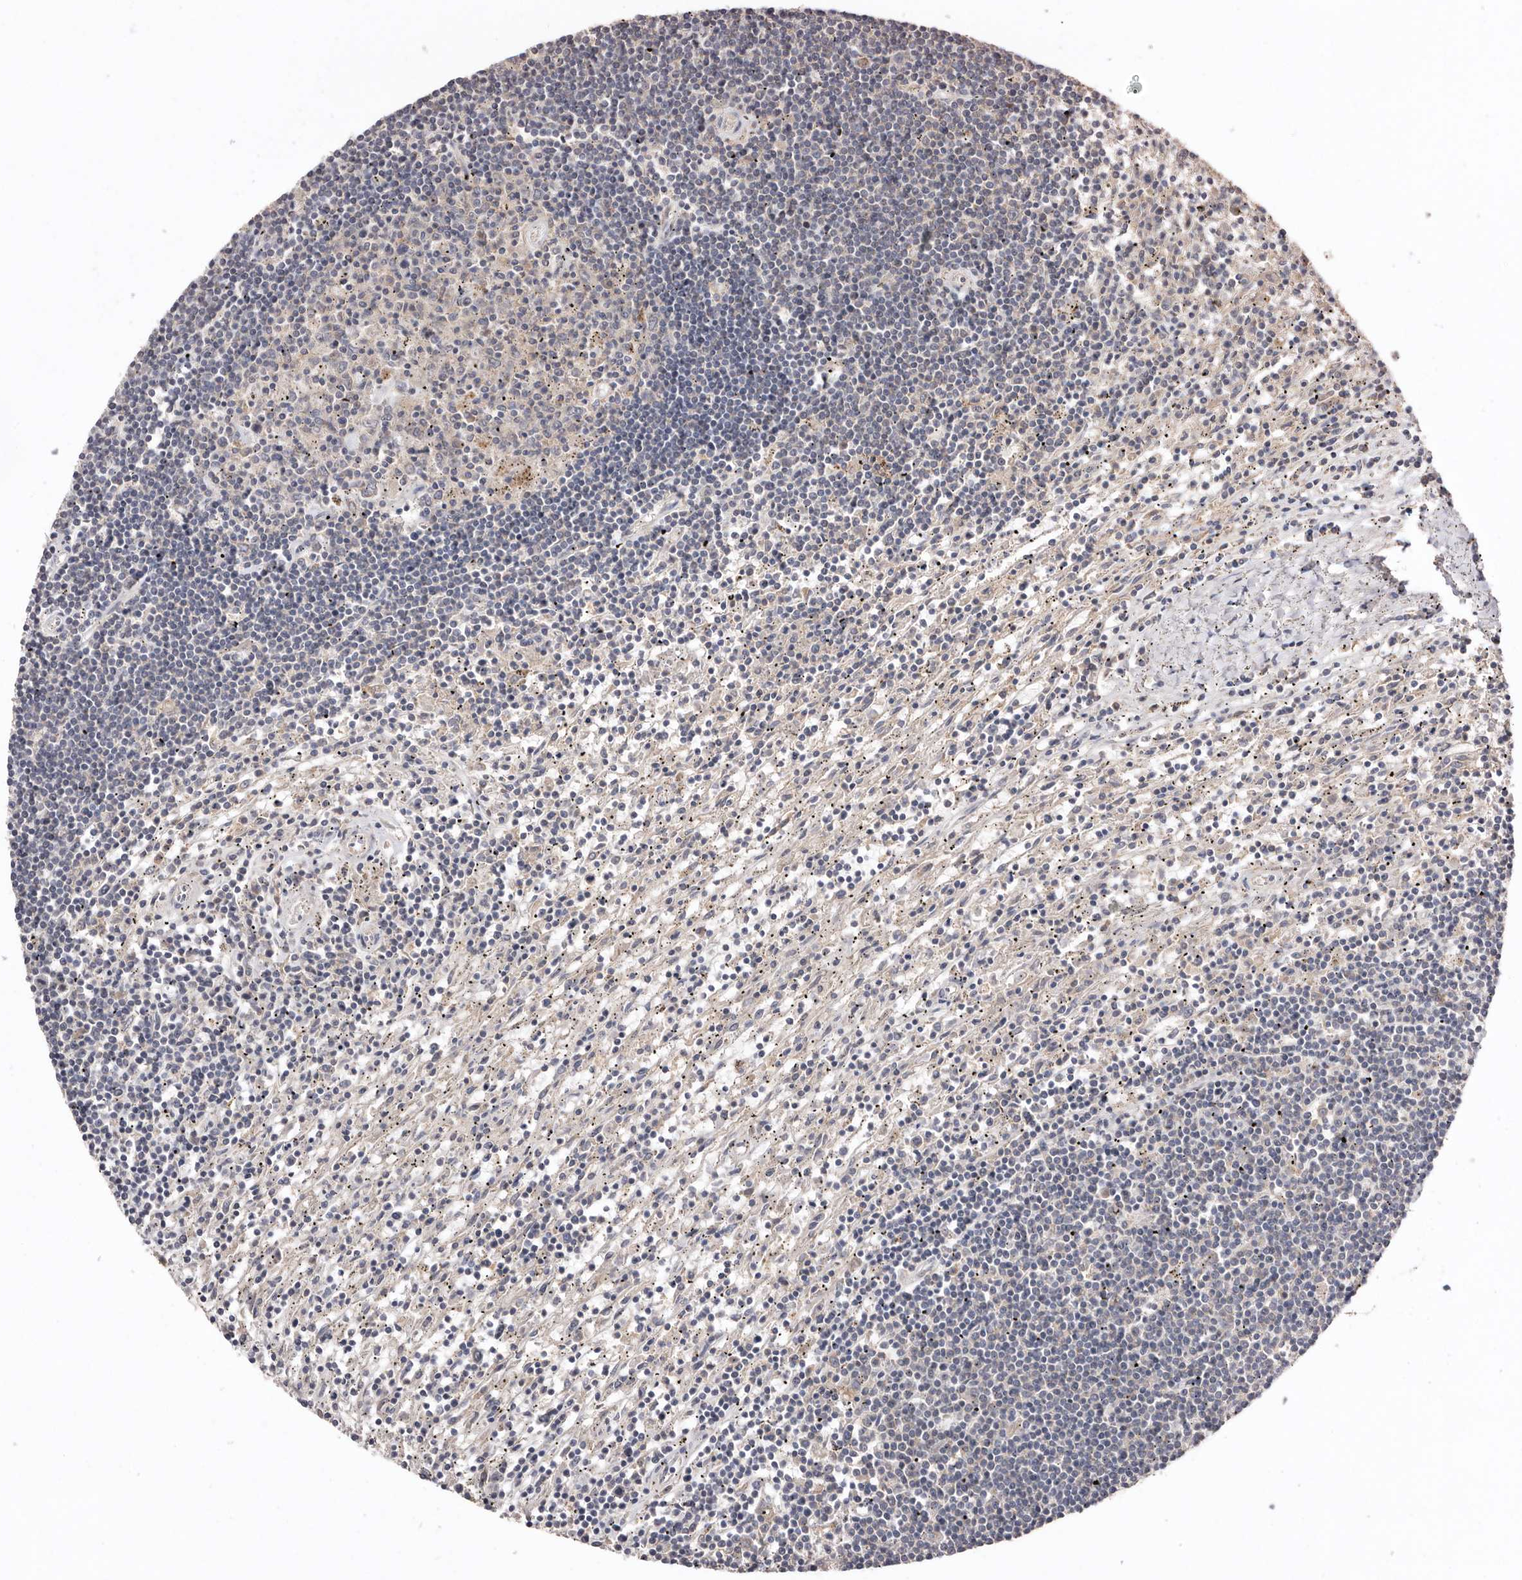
{"staining": {"intensity": "negative", "quantity": "none", "location": "none"}, "tissue": "lymphoma", "cell_type": "Tumor cells", "image_type": "cancer", "snomed": [{"axis": "morphology", "description": "Malignant lymphoma, non-Hodgkin's type, Low grade"}, {"axis": "topography", "description": "Spleen"}], "caption": "Human low-grade malignant lymphoma, non-Hodgkin's type stained for a protein using immunohistochemistry displays no positivity in tumor cells.", "gene": "RWDD1", "patient": {"sex": "male", "age": 76}}